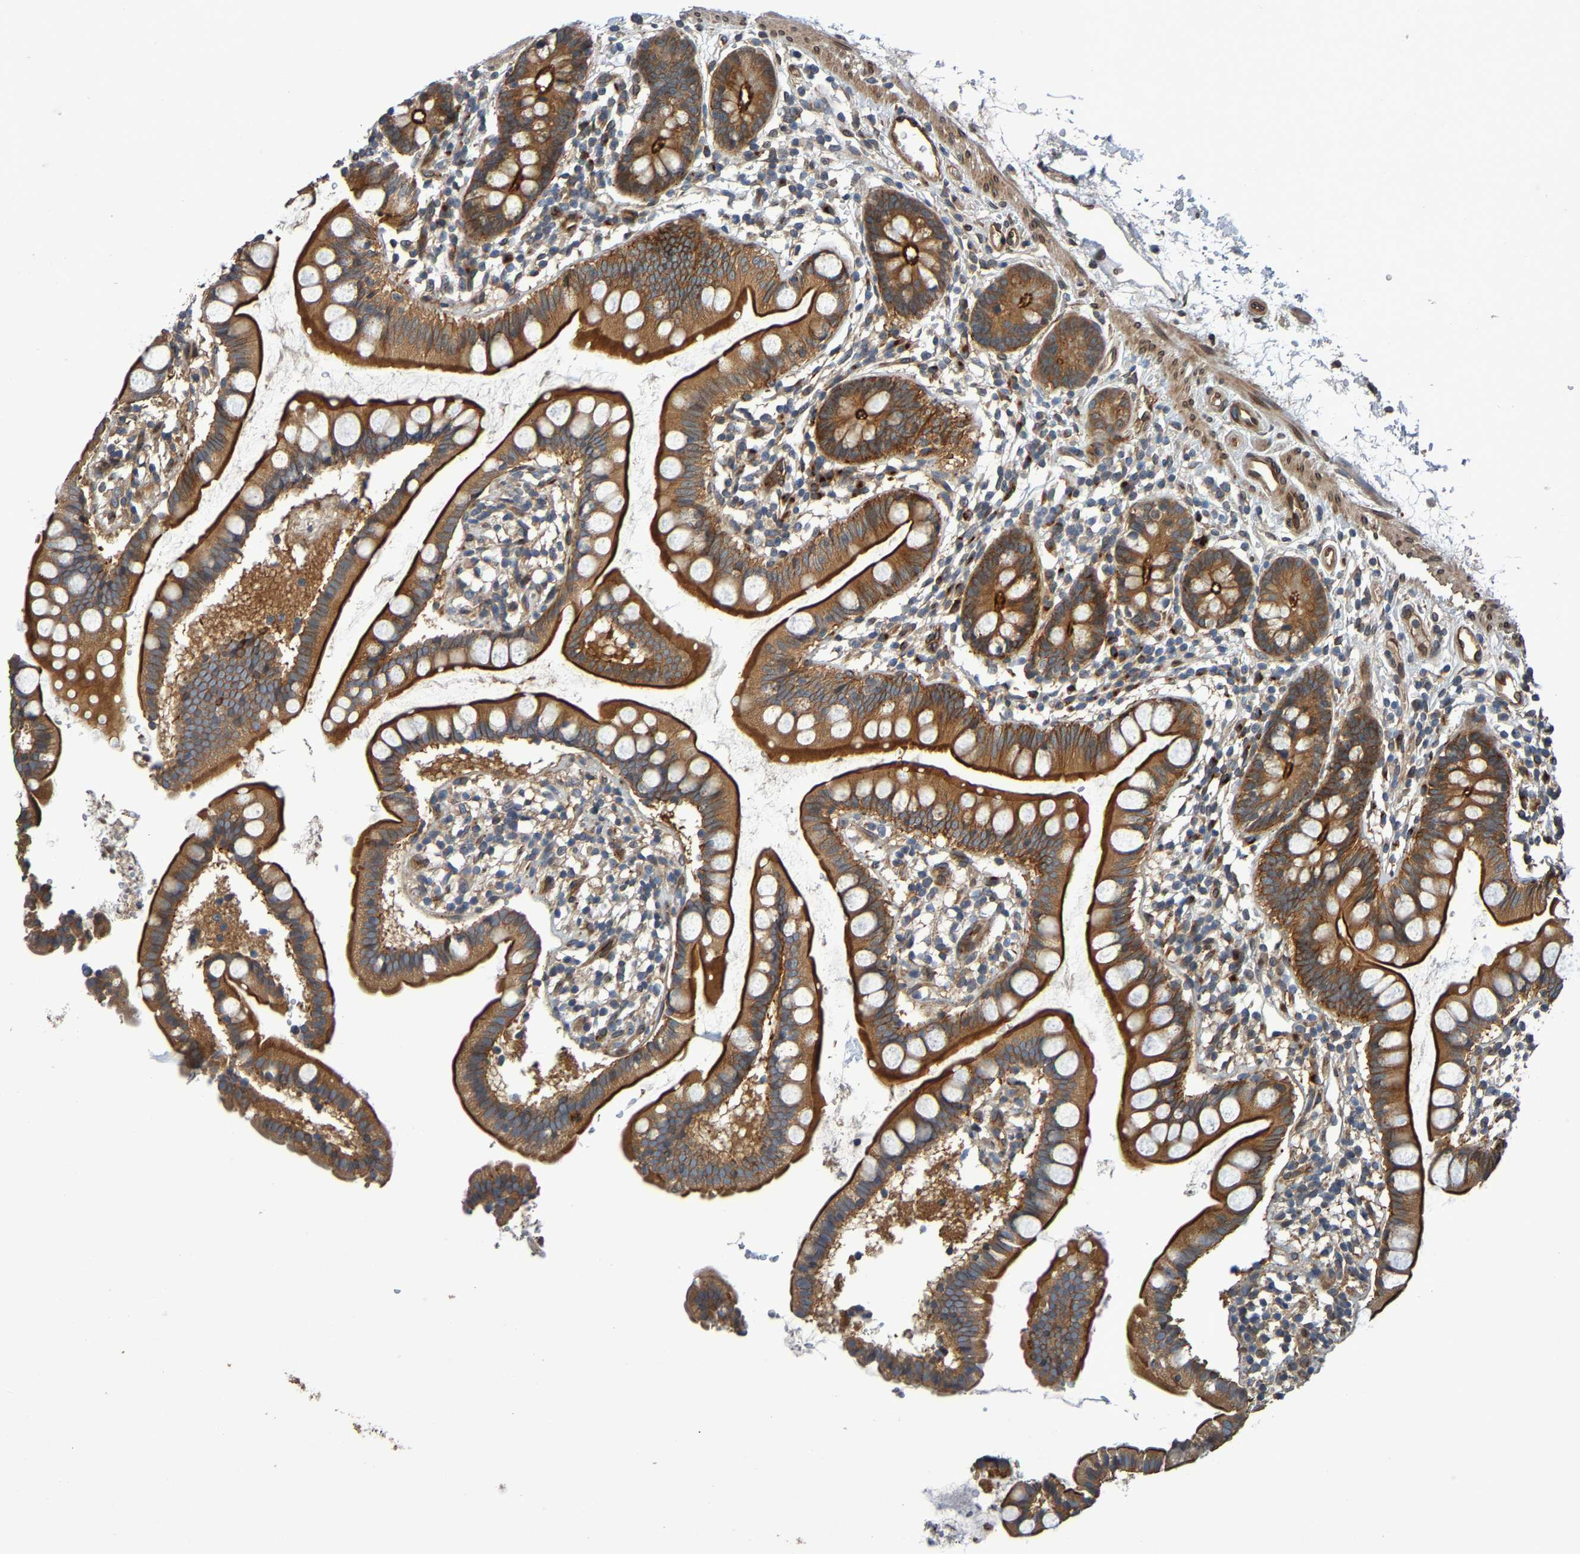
{"staining": {"intensity": "strong", "quantity": ">75%", "location": "cytoplasmic/membranous"}, "tissue": "small intestine", "cell_type": "Glandular cells", "image_type": "normal", "snomed": [{"axis": "morphology", "description": "Normal tissue, NOS"}, {"axis": "topography", "description": "Small intestine"}], "caption": "Immunohistochemical staining of benign small intestine displays >75% levels of strong cytoplasmic/membranous protein staining in approximately >75% of glandular cells. (Stains: DAB (3,3'-diaminobenzidine) in brown, nuclei in blue, Microscopy: brightfield microscopy at high magnification).", "gene": "MACC1", "patient": {"sex": "female", "age": 84}}